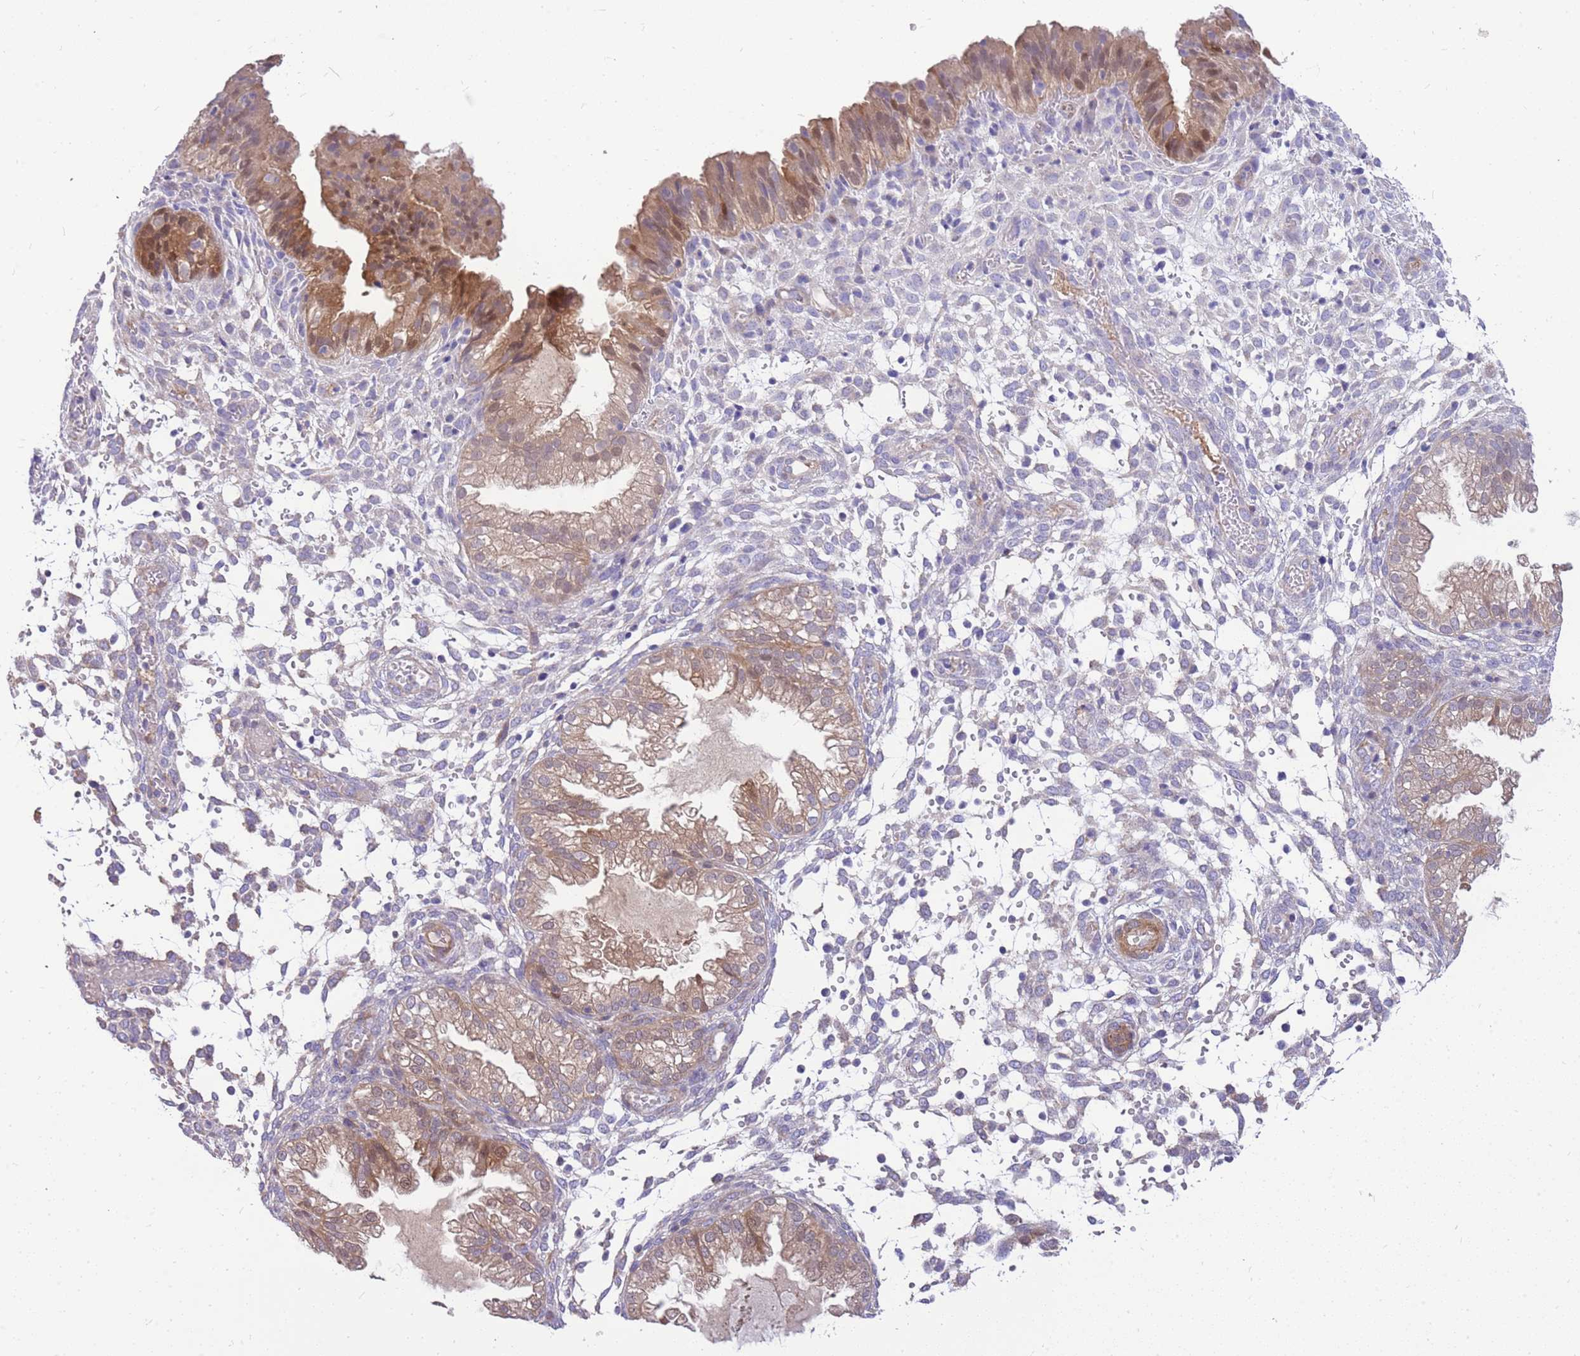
{"staining": {"intensity": "negative", "quantity": "none", "location": "none"}, "tissue": "endometrium", "cell_type": "Cells in endometrial stroma", "image_type": "normal", "snomed": [{"axis": "morphology", "description": "Normal tissue, NOS"}, {"axis": "topography", "description": "Endometrium"}], "caption": "This is an IHC photomicrograph of normal human endometrium. There is no expression in cells in endometrial stroma.", "gene": "MVD", "patient": {"sex": "female", "age": 33}}